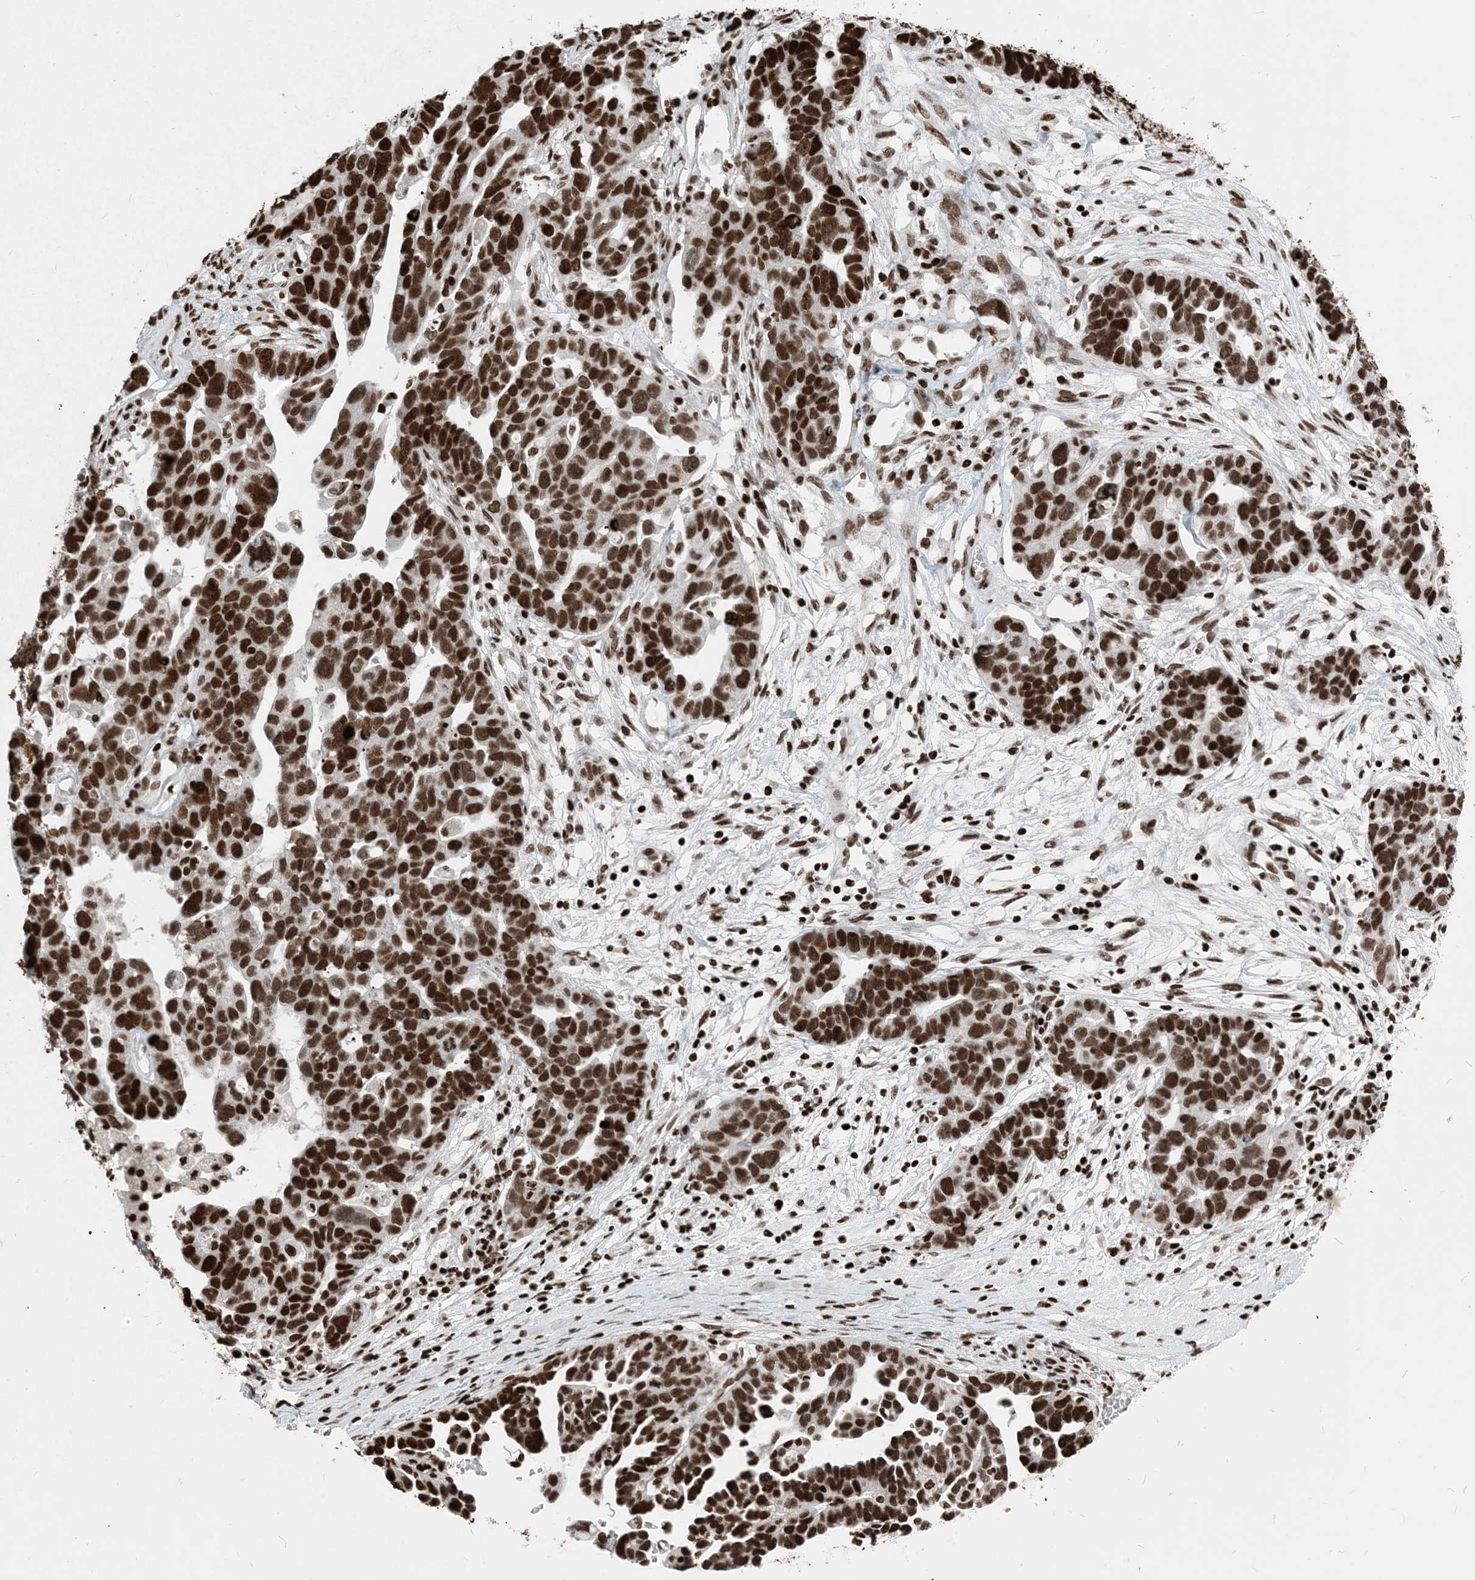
{"staining": {"intensity": "strong", "quantity": ">75%", "location": "nuclear"}, "tissue": "ovarian cancer", "cell_type": "Tumor cells", "image_type": "cancer", "snomed": [{"axis": "morphology", "description": "Cystadenocarcinoma, serous, NOS"}, {"axis": "topography", "description": "Ovary"}], "caption": "Protein staining exhibits strong nuclear positivity in approximately >75% of tumor cells in ovarian serous cystadenocarcinoma. The protein is shown in brown color, while the nuclei are stained blue.", "gene": "H3-3B", "patient": {"sex": "female", "age": 54}}